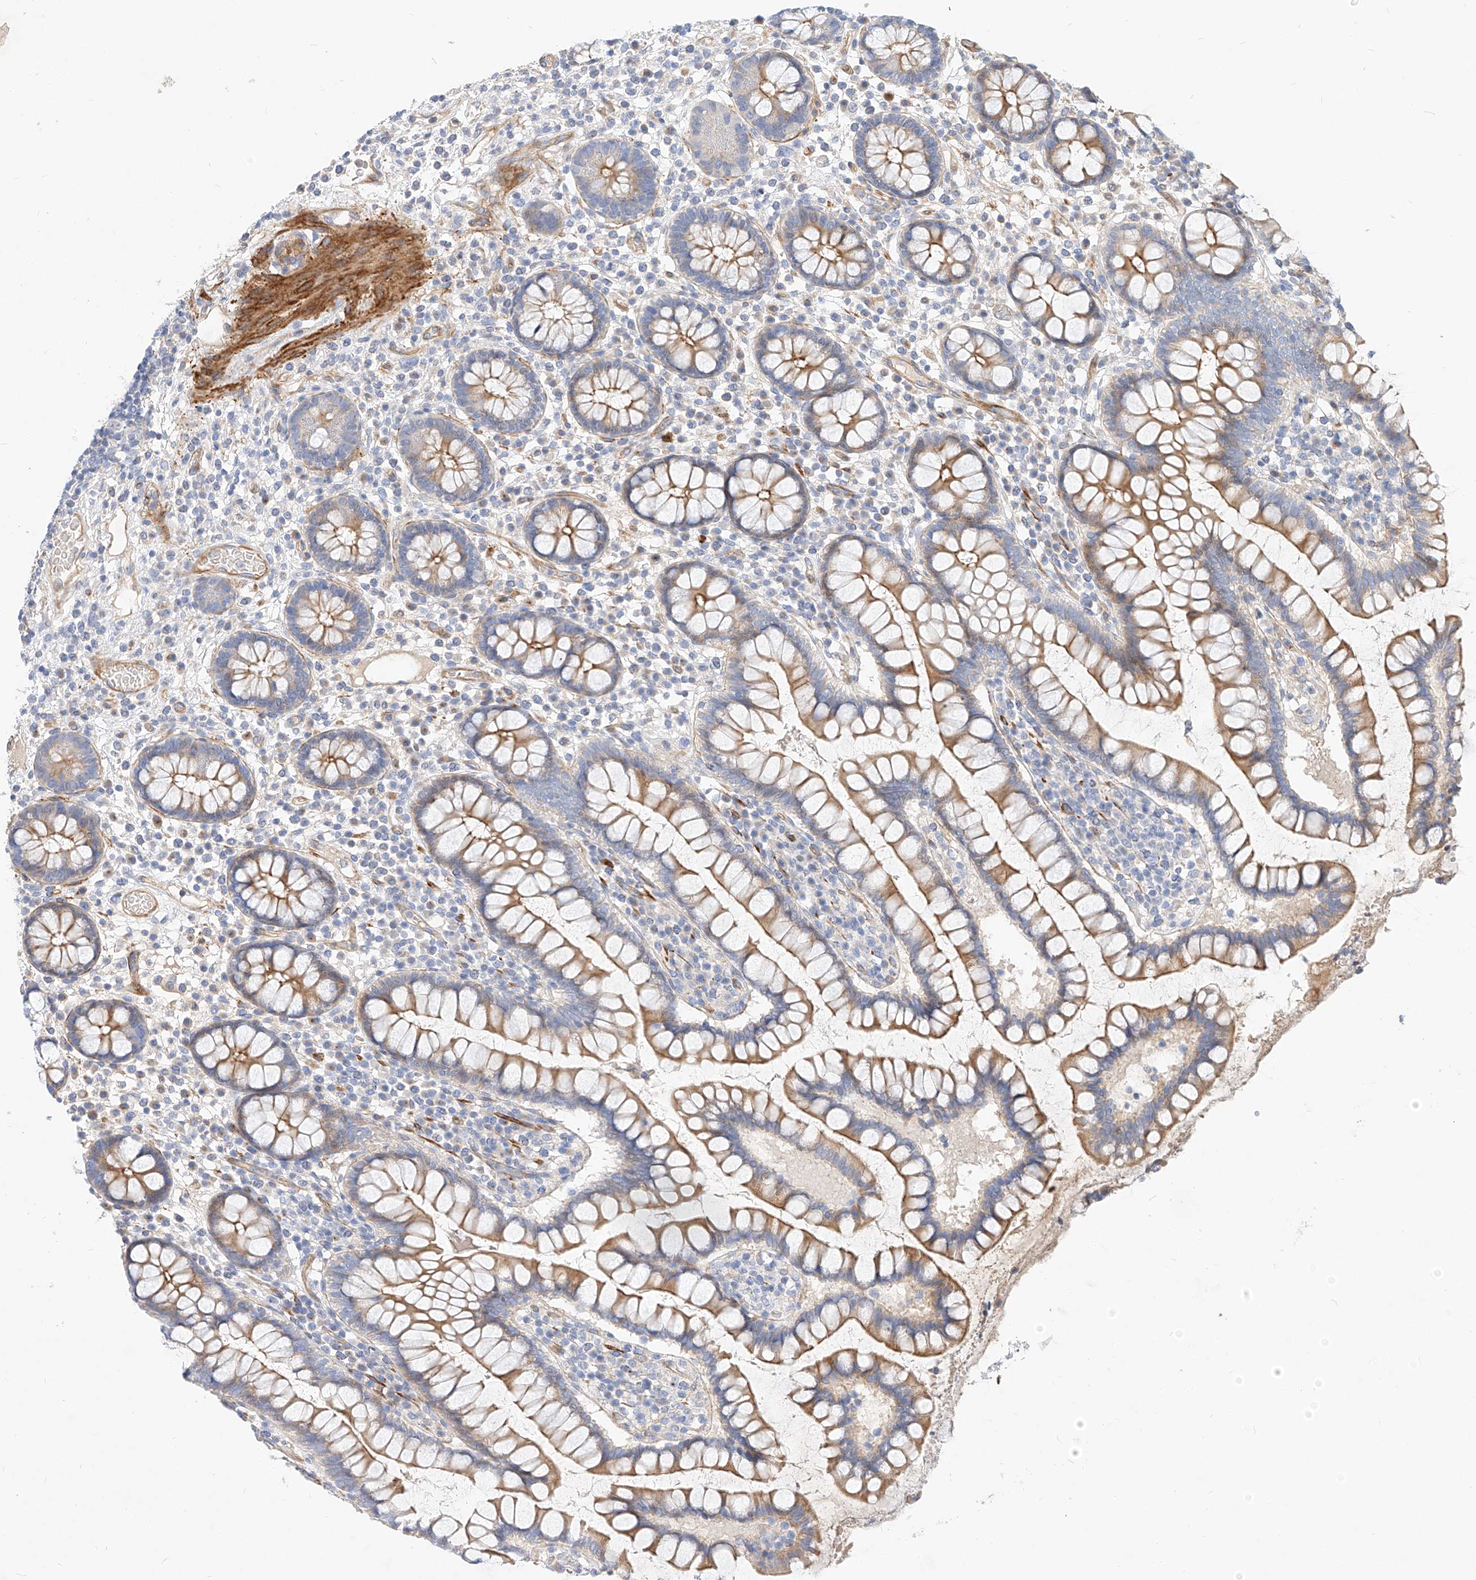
{"staining": {"intensity": "moderate", "quantity": ">75%", "location": "cytoplasmic/membranous"}, "tissue": "colon", "cell_type": "Endothelial cells", "image_type": "normal", "snomed": [{"axis": "morphology", "description": "Normal tissue, NOS"}, {"axis": "topography", "description": "Colon"}], "caption": "This photomicrograph displays immunohistochemistry (IHC) staining of normal human colon, with medium moderate cytoplasmic/membranous expression in about >75% of endothelial cells.", "gene": "KCNH5", "patient": {"sex": "female", "age": 79}}